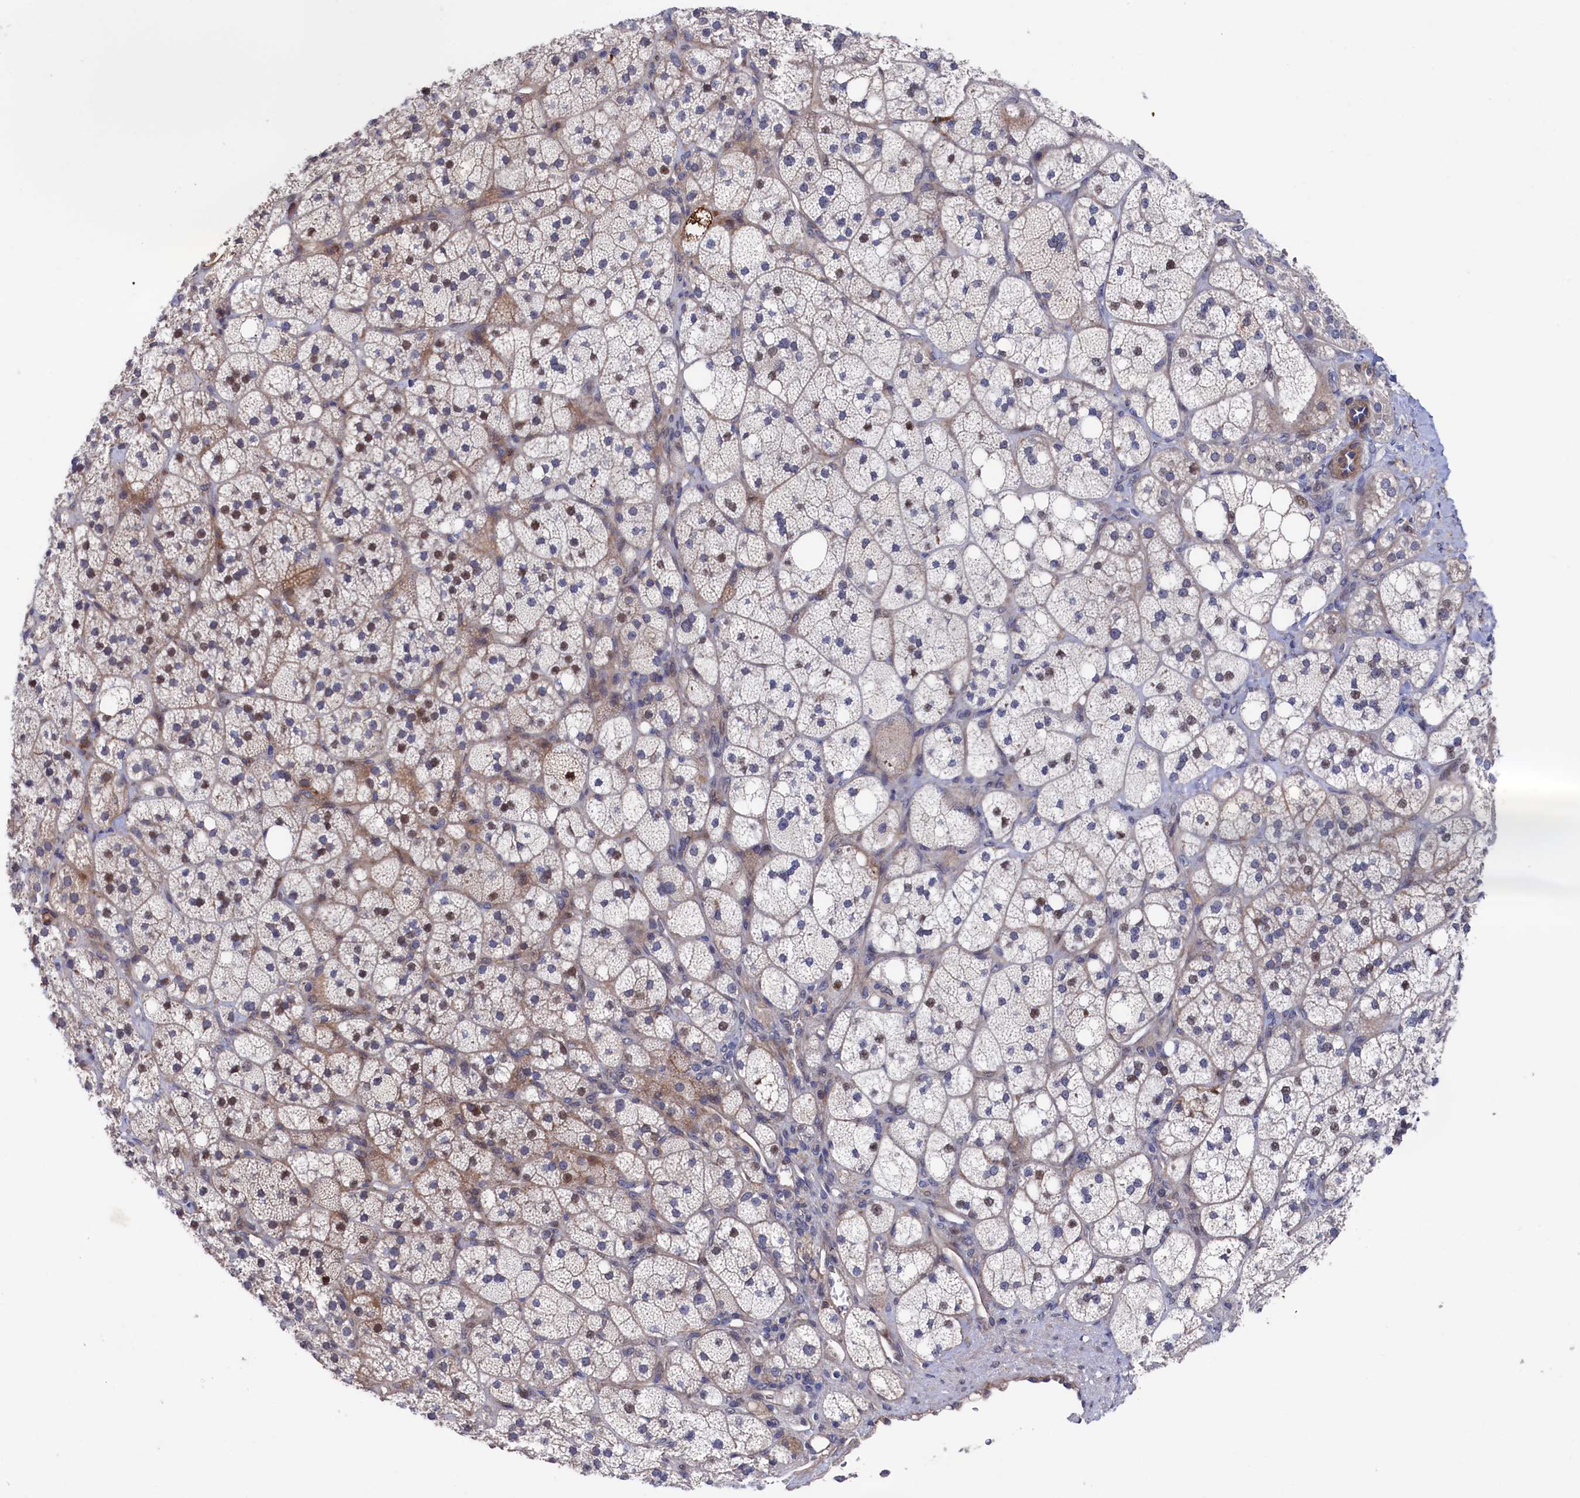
{"staining": {"intensity": "moderate", "quantity": "<25%", "location": "cytoplasmic/membranous,nuclear"}, "tissue": "adrenal gland", "cell_type": "Glandular cells", "image_type": "normal", "snomed": [{"axis": "morphology", "description": "Normal tissue, NOS"}, {"axis": "topography", "description": "Adrenal gland"}], "caption": "This photomicrograph shows unremarkable adrenal gland stained with immunohistochemistry to label a protein in brown. The cytoplasmic/membranous,nuclear of glandular cells show moderate positivity for the protein. Nuclei are counter-stained blue.", "gene": "ZNF891", "patient": {"sex": "male", "age": 61}}